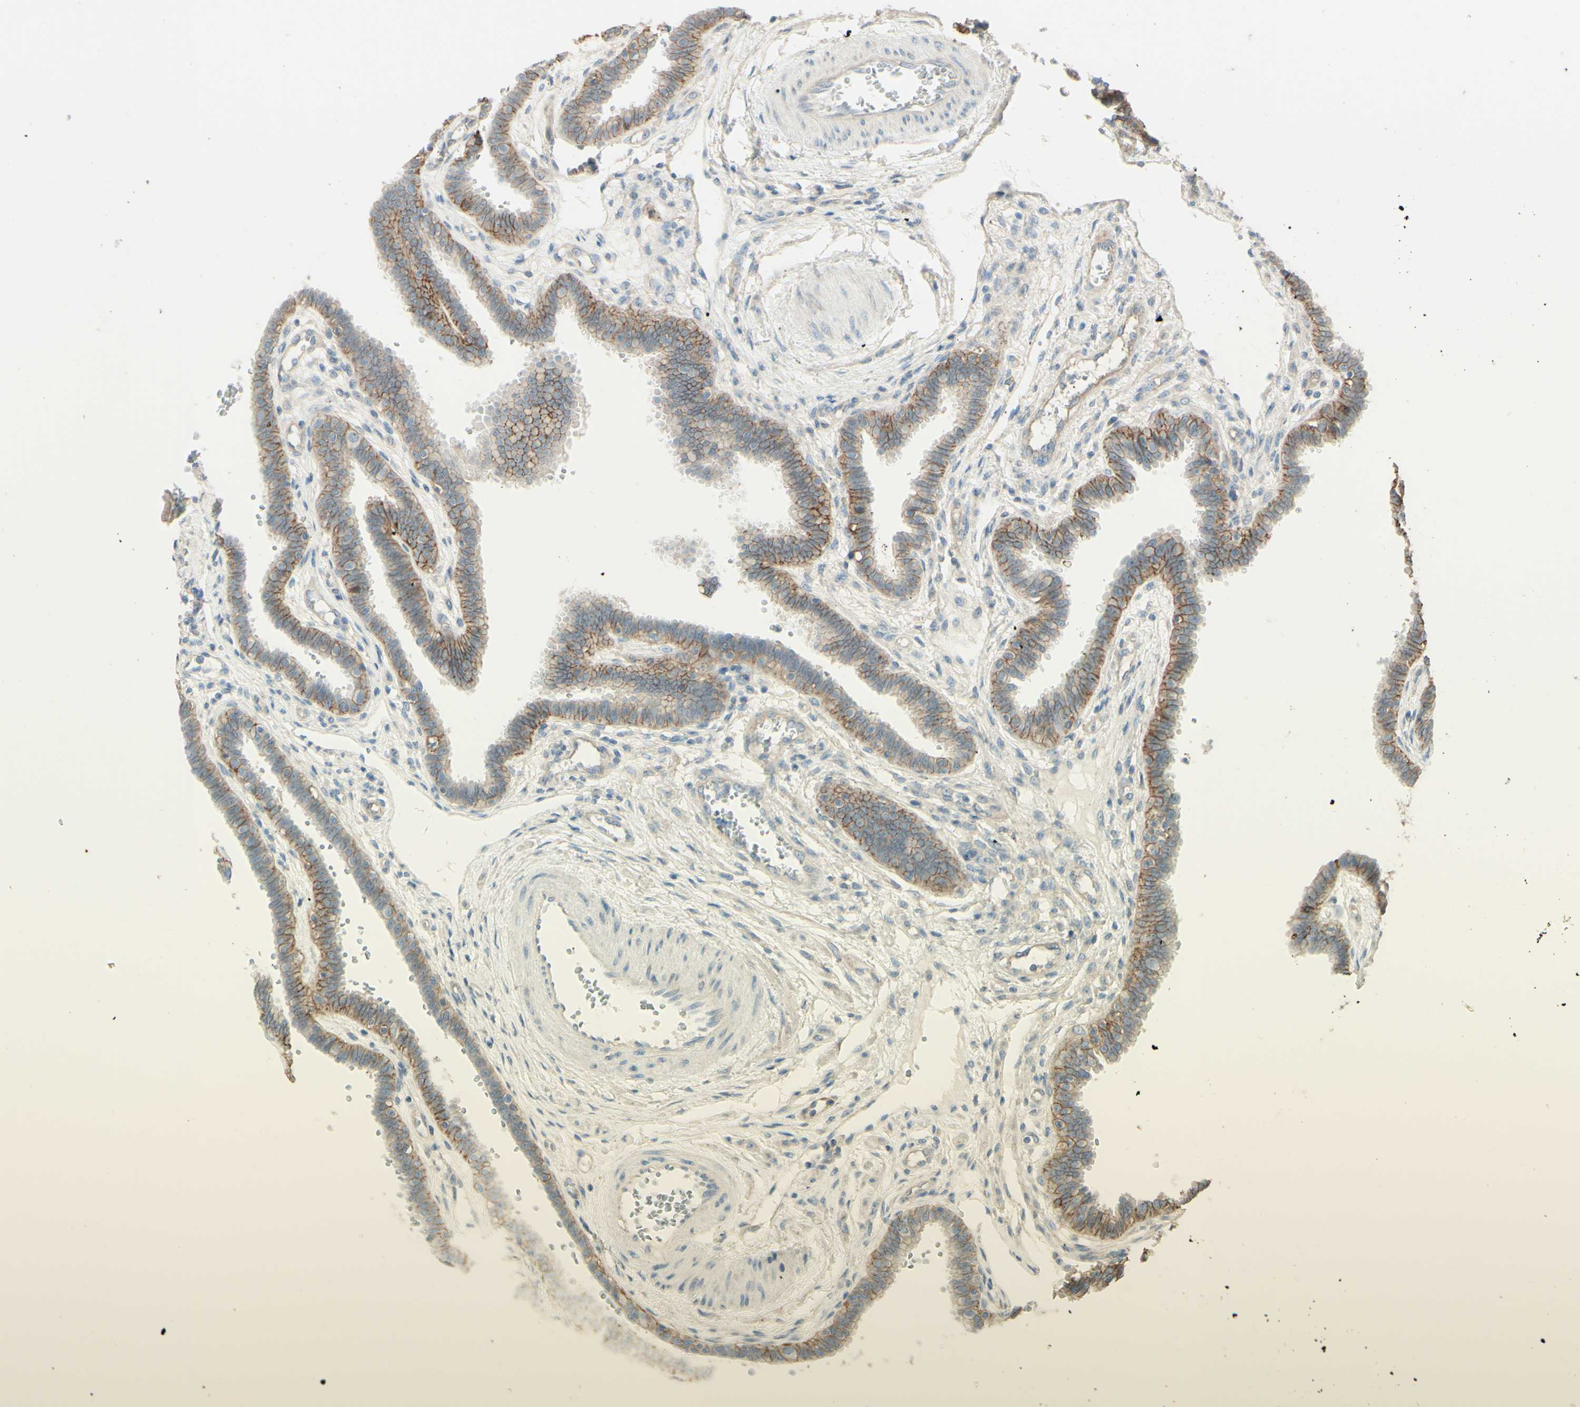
{"staining": {"intensity": "weak", "quantity": ">75%", "location": "cytoplasmic/membranous"}, "tissue": "fallopian tube", "cell_type": "Glandular cells", "image_type": "normal", "snomed": [{"axis": "morphology", "description": "Normal tissue, NOS"}, {"axis": "topography", "description": "Fallopian tube"}], "caption": "Normal fallopian tube shows weak cytoplasmic/membranous staining in approximately >75% of glandular cells.", "gene": "RNF149", "patient": {"sex": "female", "age": 32}}